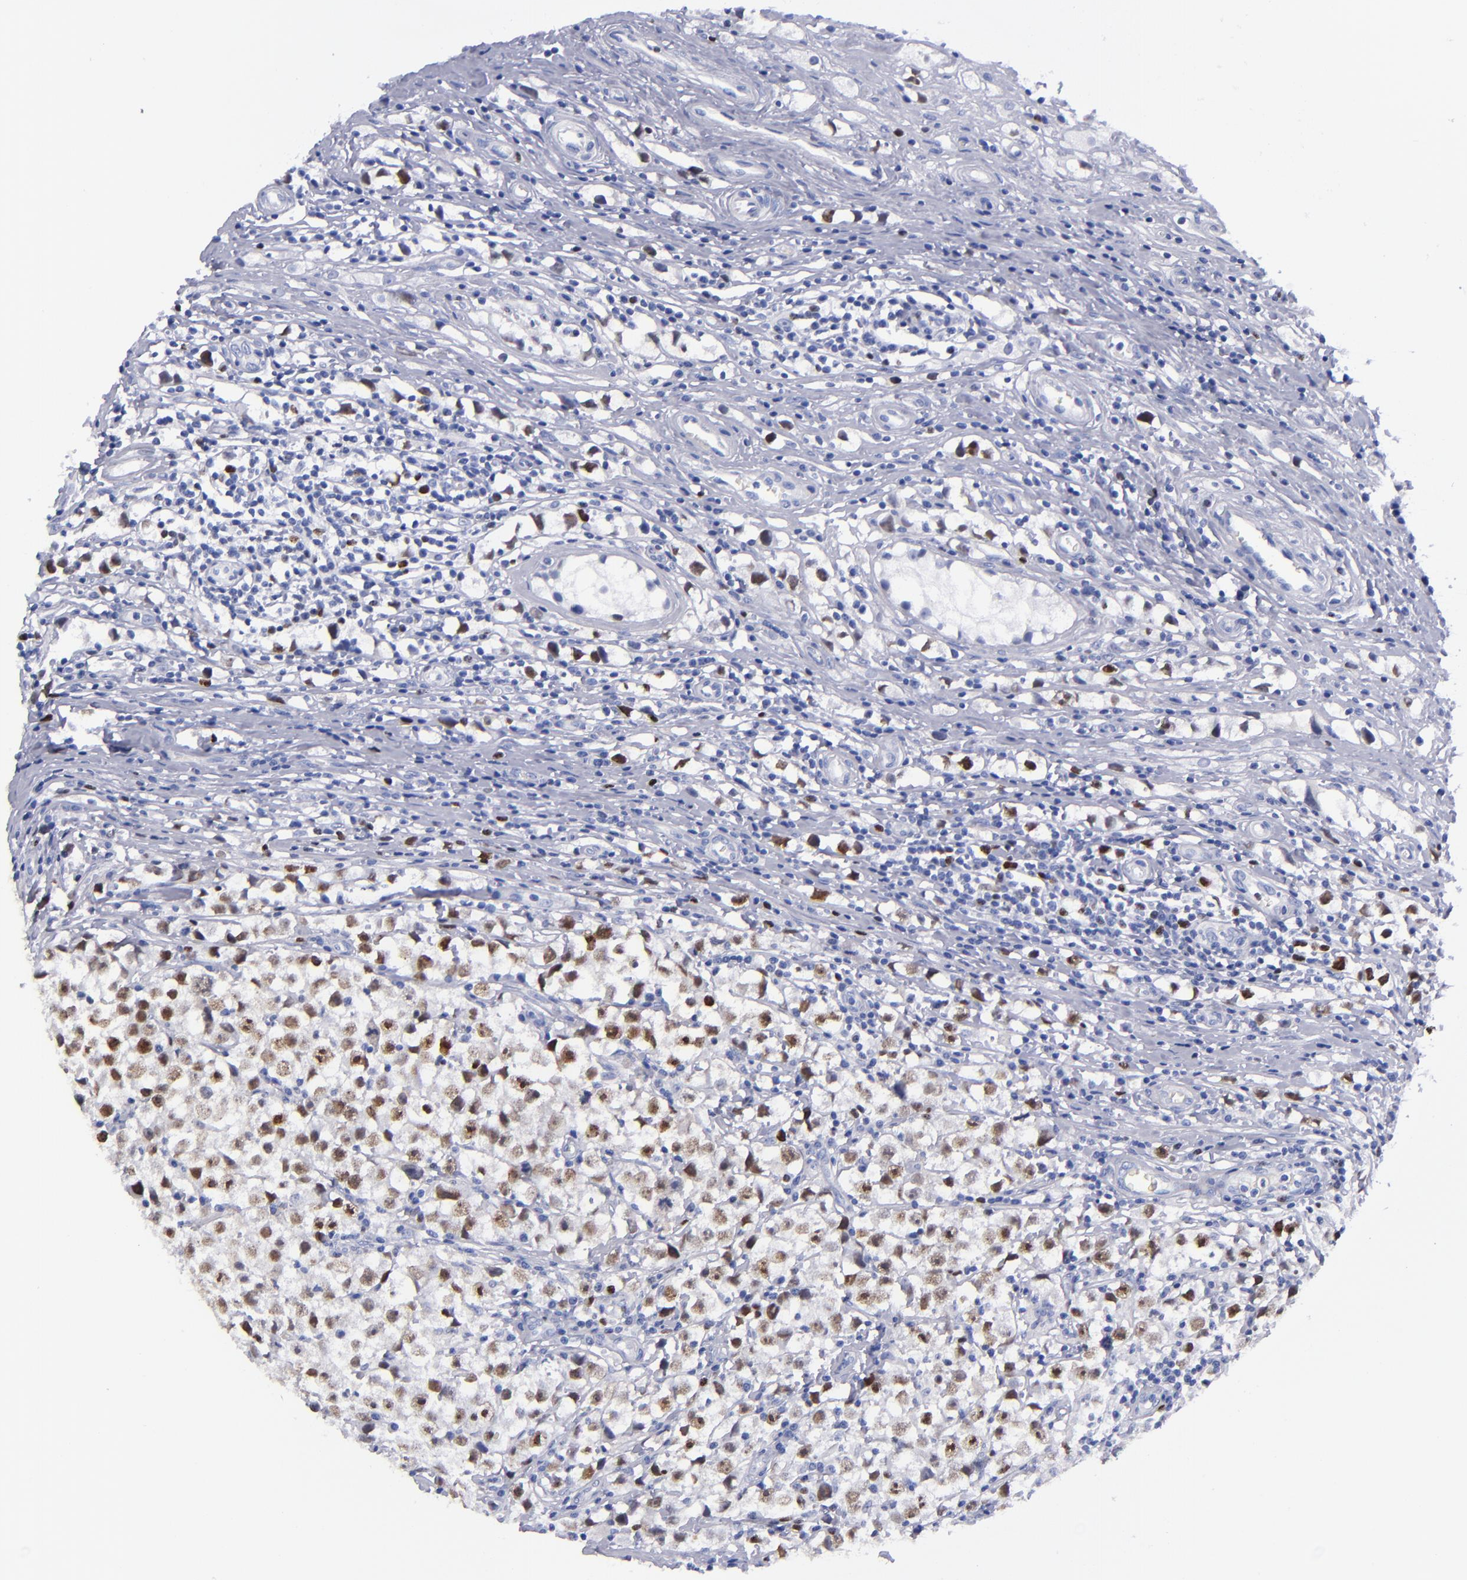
{"staining": {"intensity": "moderate", "quantity": "25%-75%", "location": "nuclear"}, "tissue": "testis cancer", "cell_type": "Tumor cells", "image_type": "cancer", "snomed": [{"axis": "morphology", "description": "Seminoma, NOS"}, {"axis": "topography", "description": "Testis"}], "caption": "High-magnification brightfield microscopy of seminoma (testis) stained with DAB (3,3'-diaminobenzidine) (brown) and counterstained with hematoxylin (blue). tumor cells exhibit moderate nuclear positivity is identified in about25%-75% of cells. Nuclei are stained in blue.", "gene": "MCM7", "patient": {"sex": "male", "age": 35}}